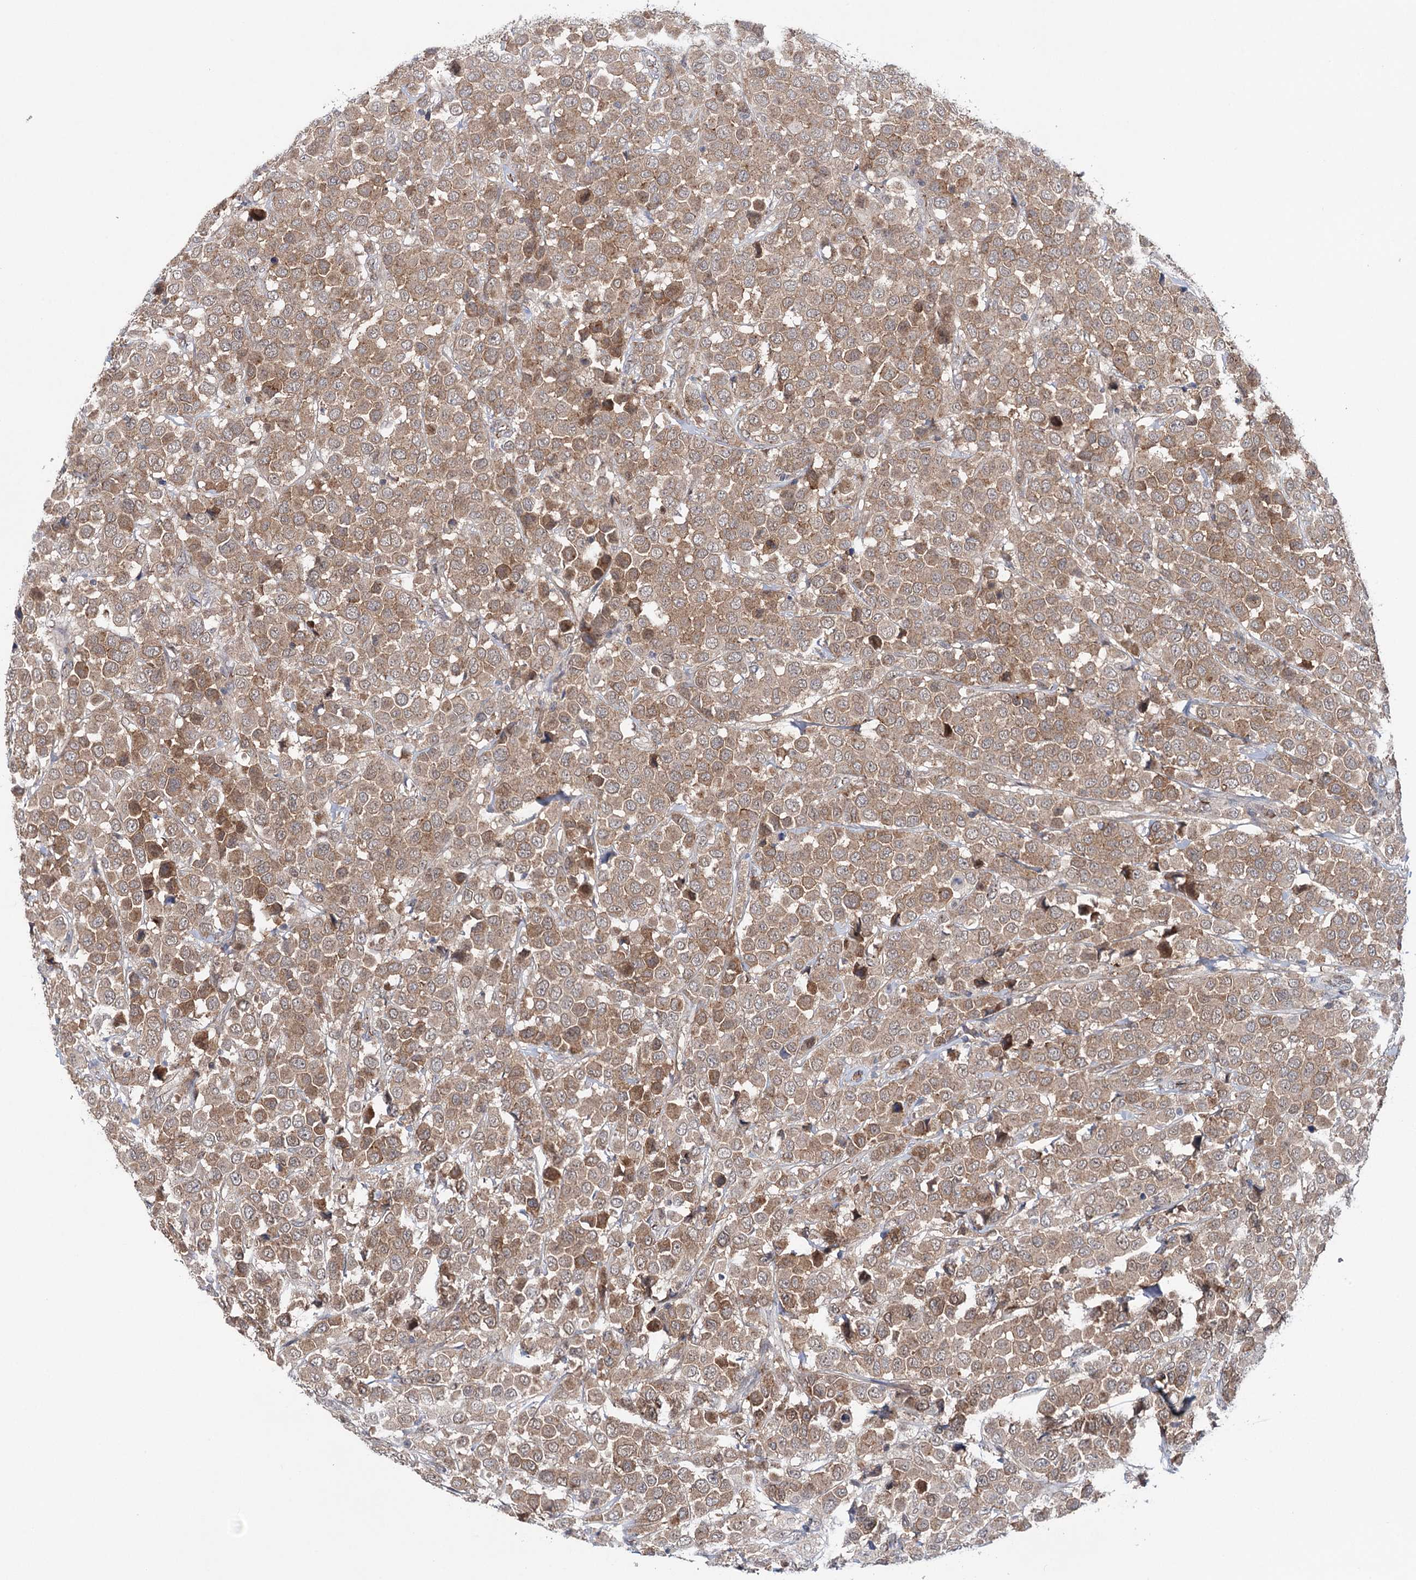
{"staining": {"intensity": "moderate", "quantity": ">75%", "location": "cytoplasmic/membranous"}, "tissue": "breast cancer", "cell_type": "Tumor cells", "image_type": "cancer", "snomed": [{"axis": "morphology", "description": "Duct carcinoma"}, {"axis": "topography", "description": "Breast"}], "caption": "Breast cancer (infiltrating ductal carcinoma) tissue displays moderate cytoplasmic/membranous staining in approximately >75% of tumor cells, visualized by immunohistochemistry.", "gene": "PKP4", "patient": {"sex": "female", "age": 61}}